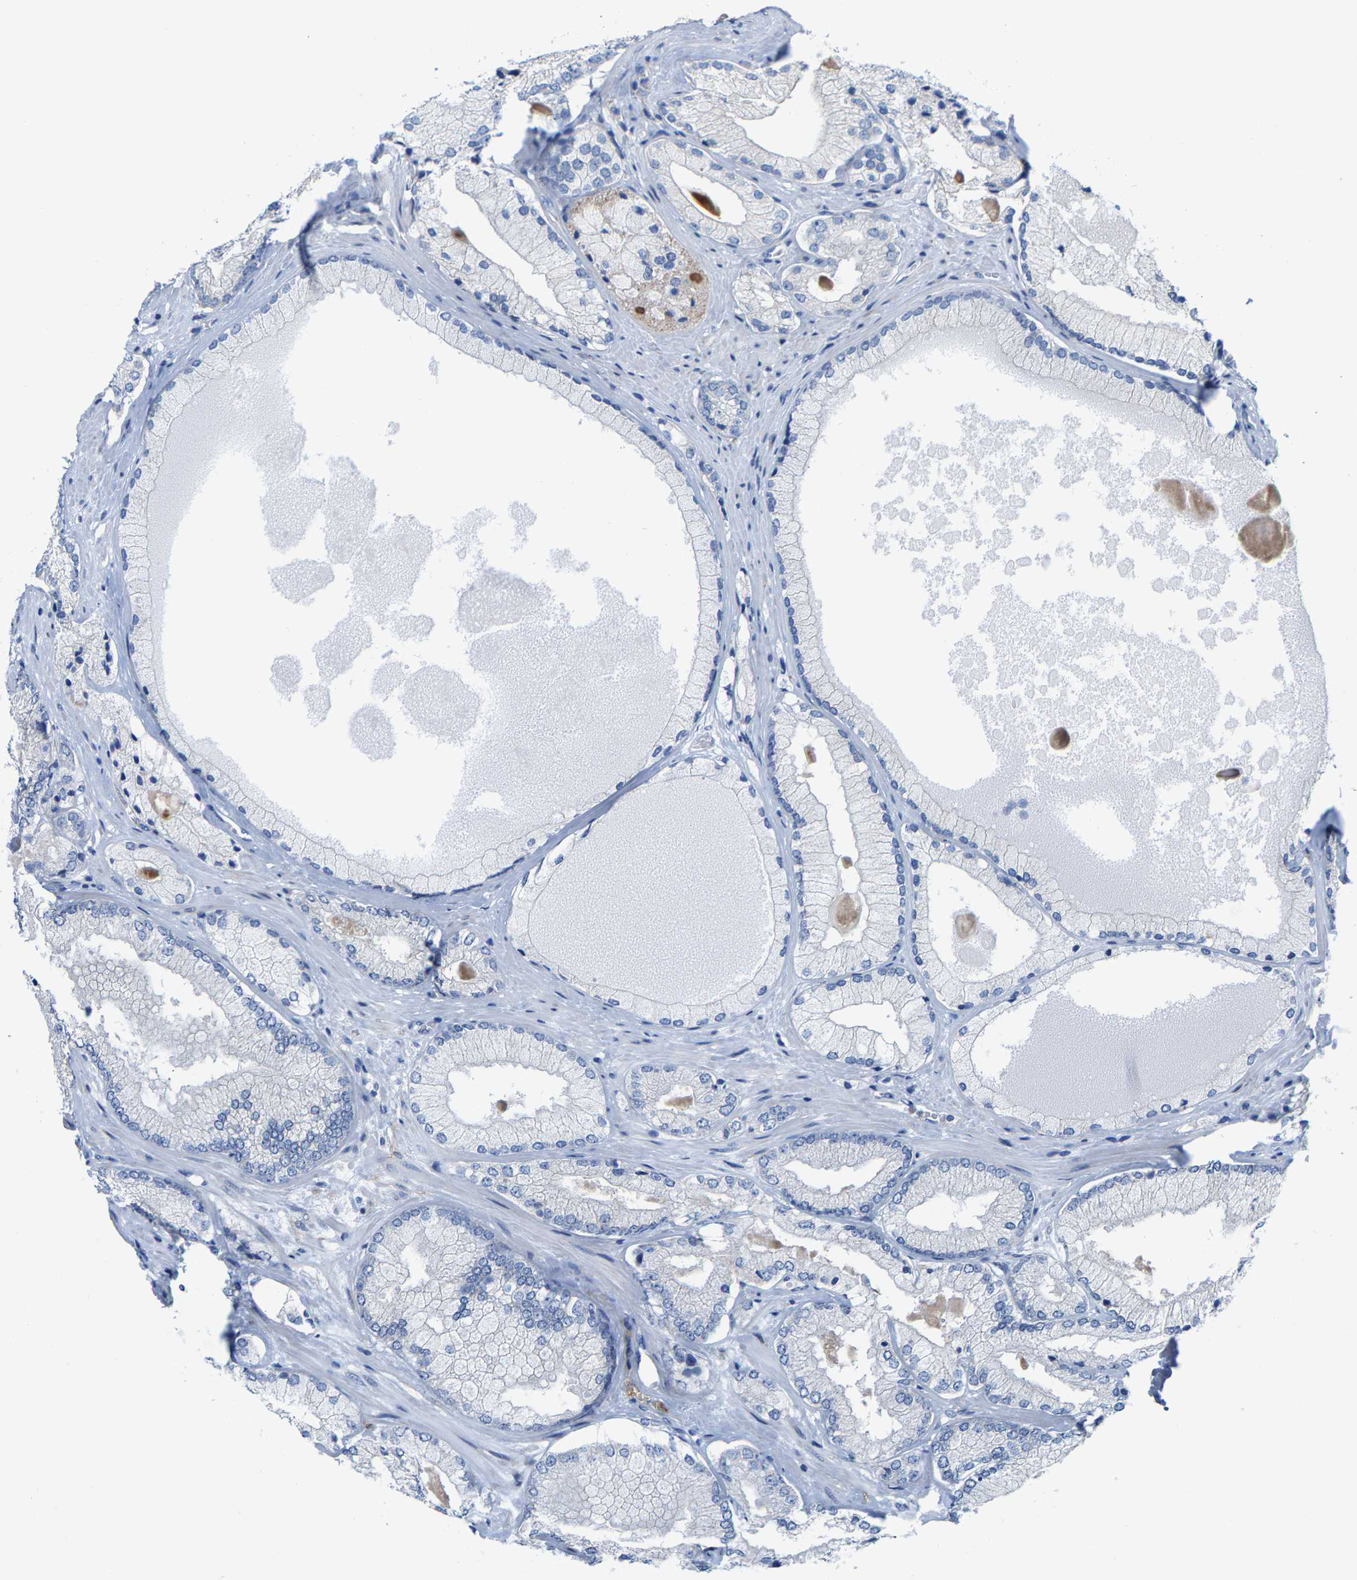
{"staining": {"intensity": "negative", "quantity": "none", "location": "none"}, "tissue": "prostate cancer", "cell_type": "Tumor cells", "image_type": "cancer", "snomed": [{"axis": "morphology", "description": "Adenocarcinoma, Low grade"}, {"axis": "topography", "description": "Prostate"}], "caption": "Tumor cells are negative for protein expression in human prostate cancer.", "gene": "DSCAM", "patient": {"sex": "male", "age": 65}}